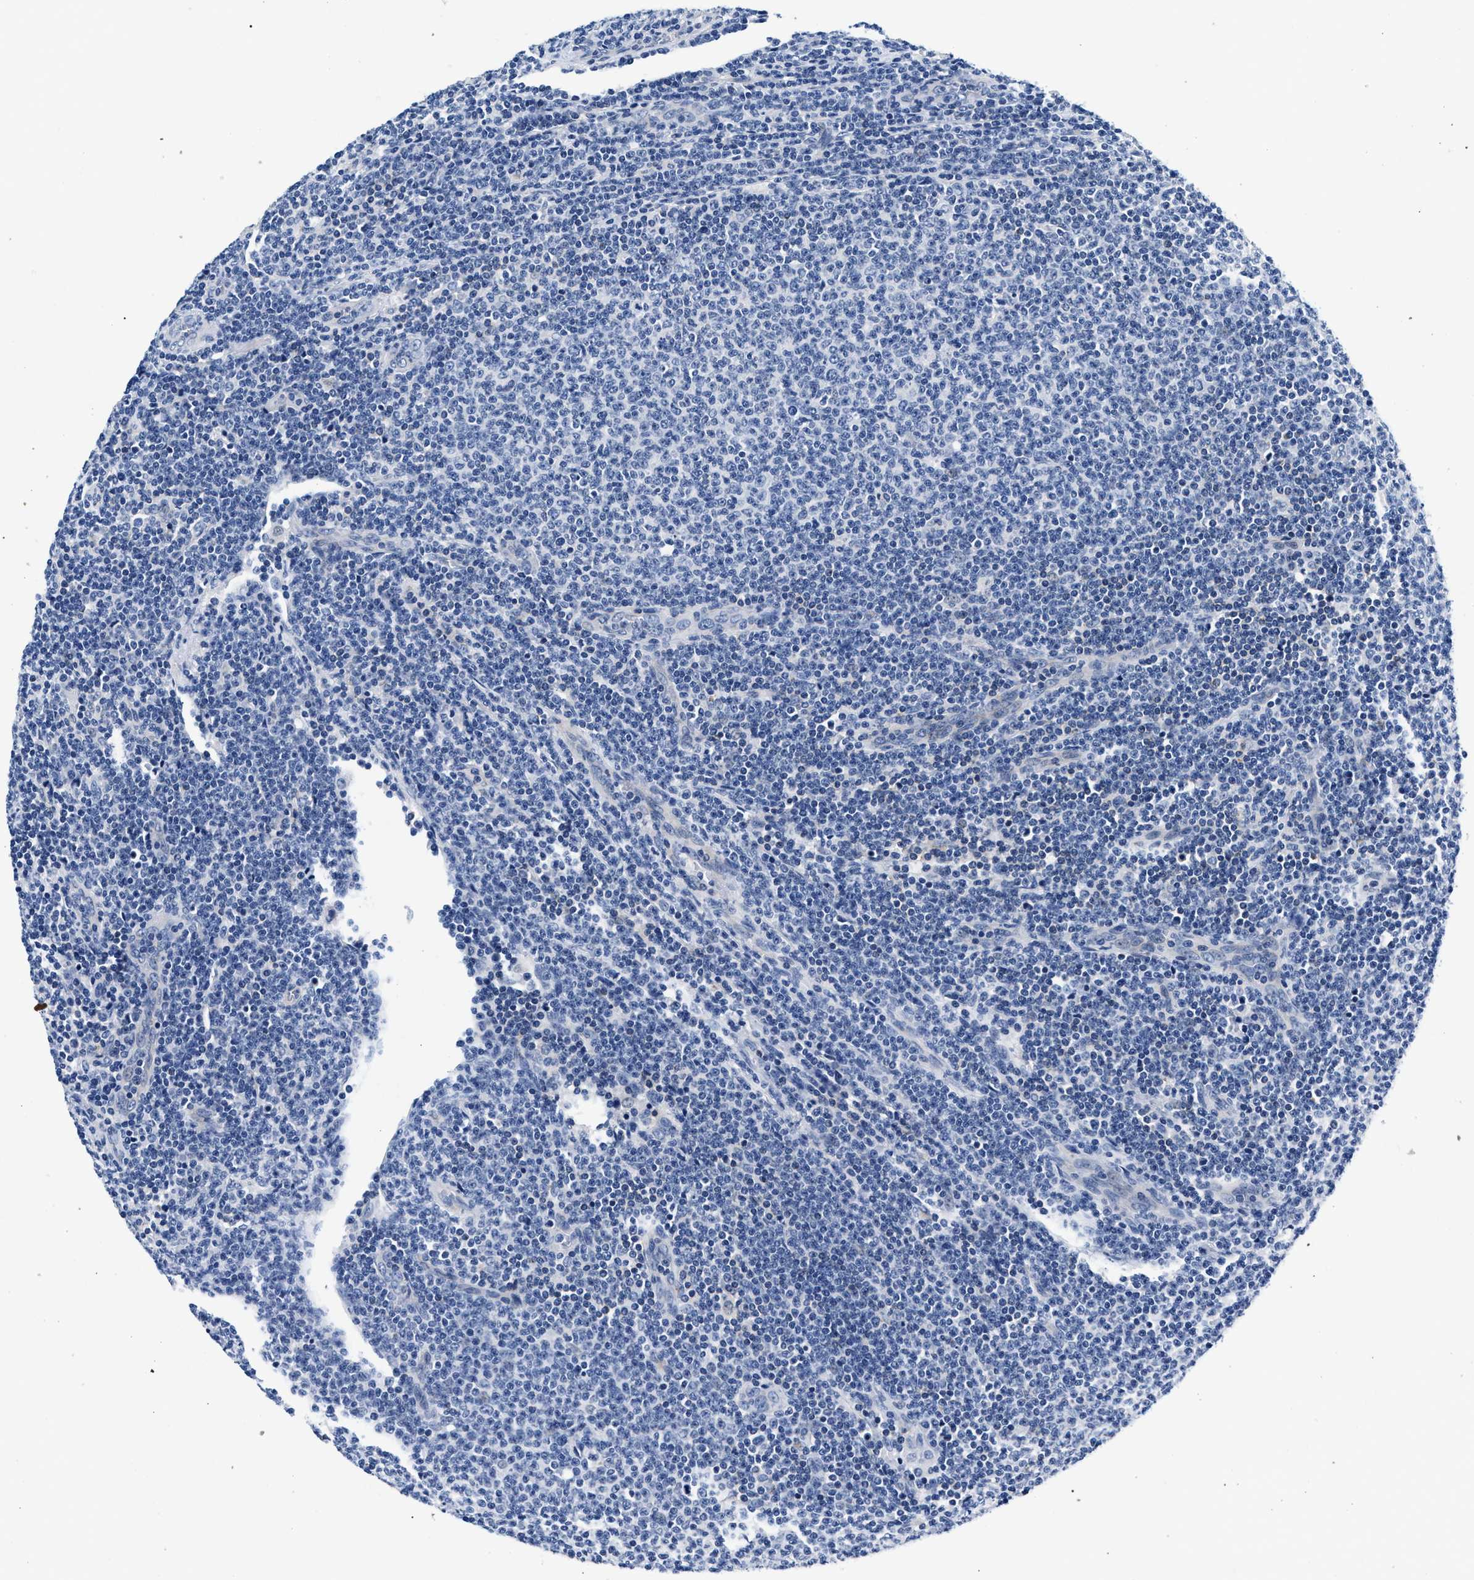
{"staining": {"intensity": "negative", "quantity": "none", "location": "none"}, "tissue": "lymphoma", "cell_type": "Tumor cells", "image_type": "cancer", "snomed": [{"axis": "morphology", "description": "Malignant lymphoma, non-Hodgkin's type, Low grade"}, {"axis": "topography", "description": "Lymph node"}], "caption": "Human lymphoma stained for a protein using immunohistochemistry (IHC) shows no expression in tumor cells.", "gene": "P2RY4", "patient": {"sex": "male", "age": 66}}